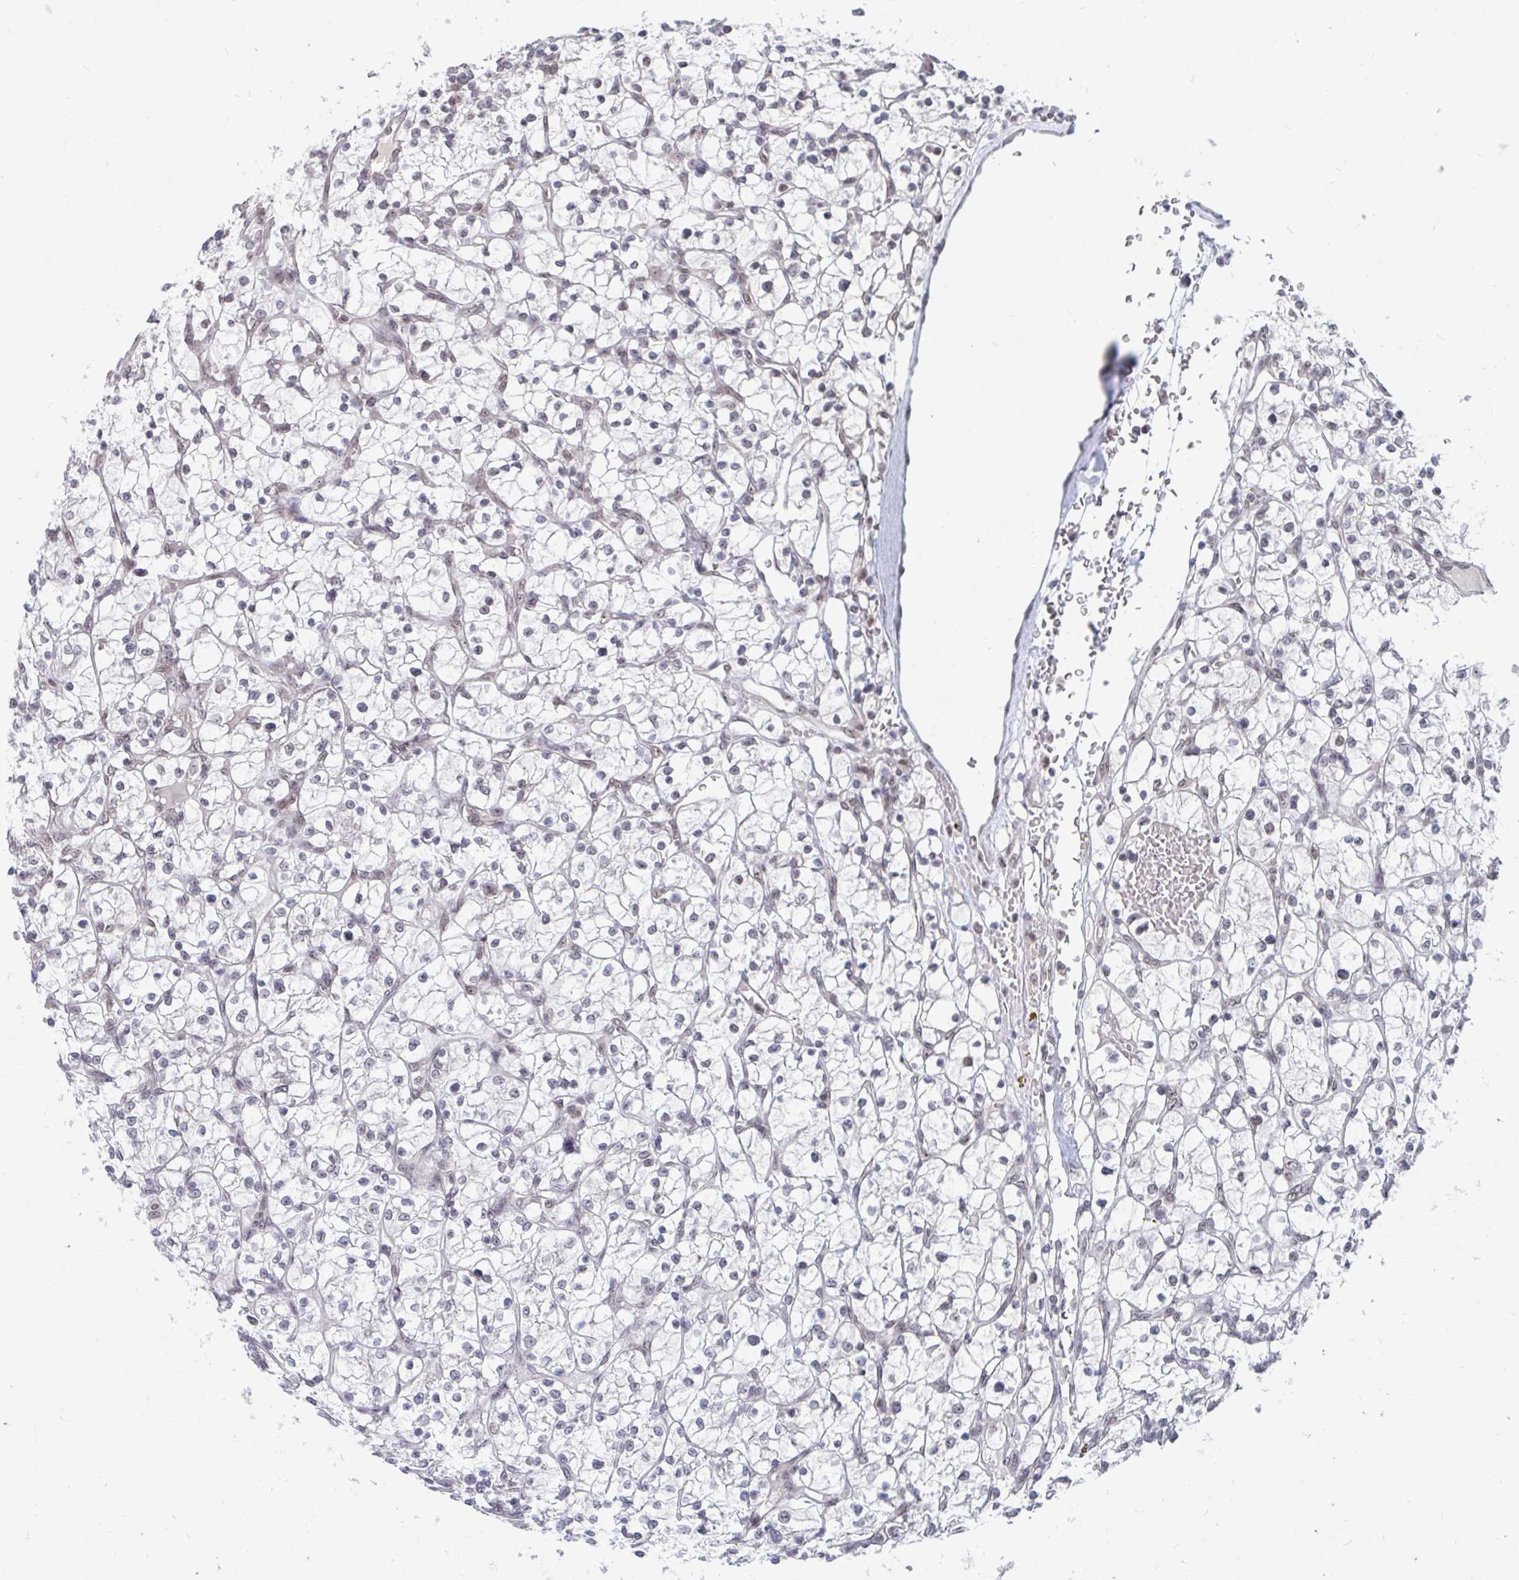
{"staining": {"intensity": "negative", "quantity": "none", "location": "none"}, "tissue": "renal cancer", "cell_type": "Tumor cells", "image_type": "cancer", "snomed": [{"axis": "morphology", "description": "Adenocarcinoma, NOS"}, {"axis": "topography", "description": "Kidney"}], "caption": "Renal cancer stained for a protein using IHC shows no expression tumor cells.", "gene": "TRIP12", "patient": {"sex": "female", "age": 64}}